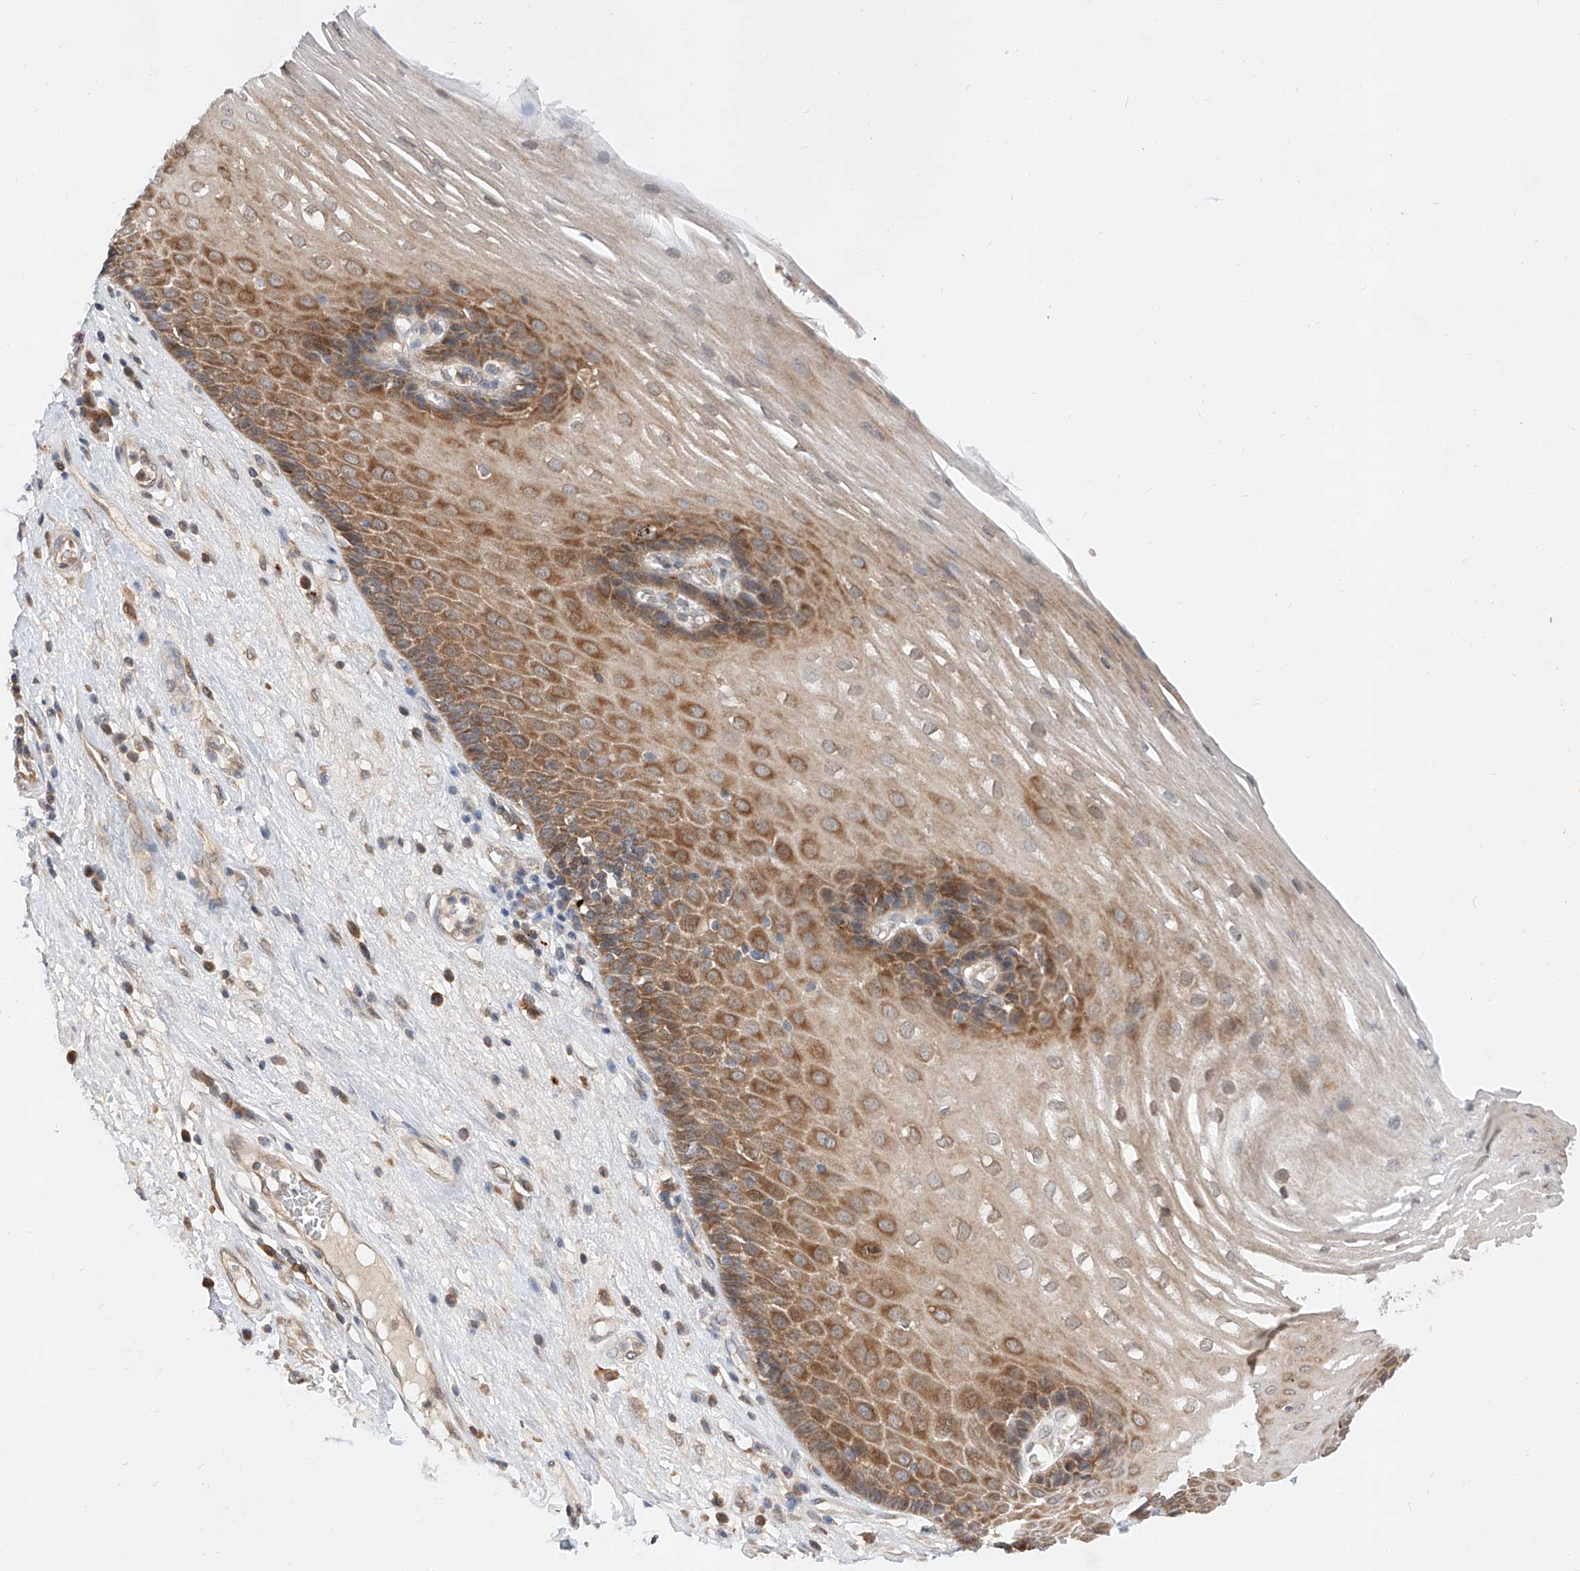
{"staining": {"intensity": "moderate", "quantity": ">75%", "location": "cytoplasmic/membranous"}, "tissue": "esophagus", "cell_type": "Squamous epithelial cells", "image_type": "normal", "snomed": [{"axis": "morphology", "description": "Normal tissue, NOS"}, {"axis": "topography", "description": "Esophagus"}], "caption": "Immunohistochemical staining of benign human esophagus demonstrates moderate cytoplasmic/membranous protein expression in about >75% of squamous epithelial cells.", "gene": "DIRAS3", "patient": {"sex": "male", "age": 62}}